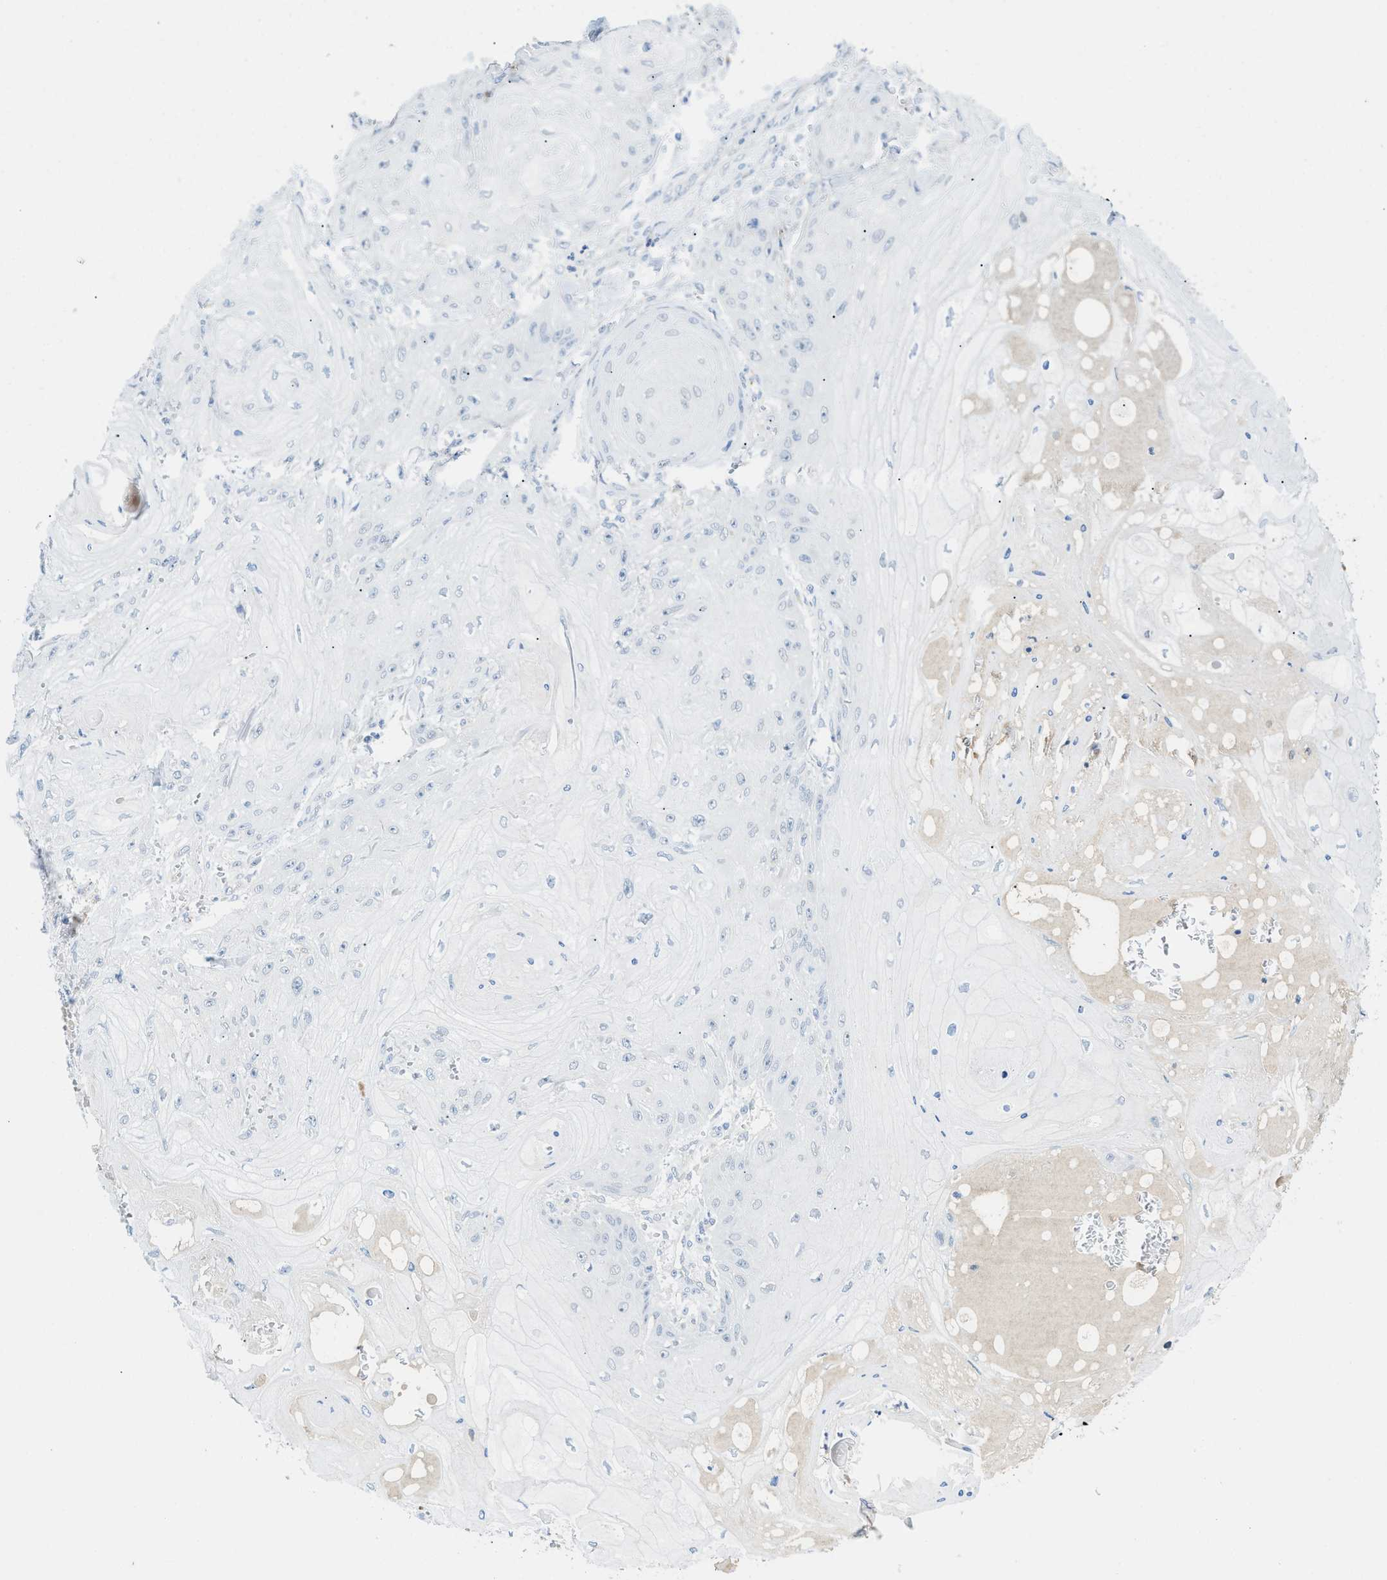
{"staining": {"intensity": "negative", "quantity": "none", "location": "none"}, "tissue": "skin cancer", "cell_type": "Tumor cells", "image_type": "cancer", "snomed": [{"axis": "morphology", "description": "Squamous cell carcinoma, NOS"}, {"axis": "topography", "description": "Skin"}], "caption": "Human skin cancer stained for a protein using immunohistochemistry shows no staining in tumor cells.", "gene": "TSPAN3", "patient": {"sex": "male", "age": 74}}